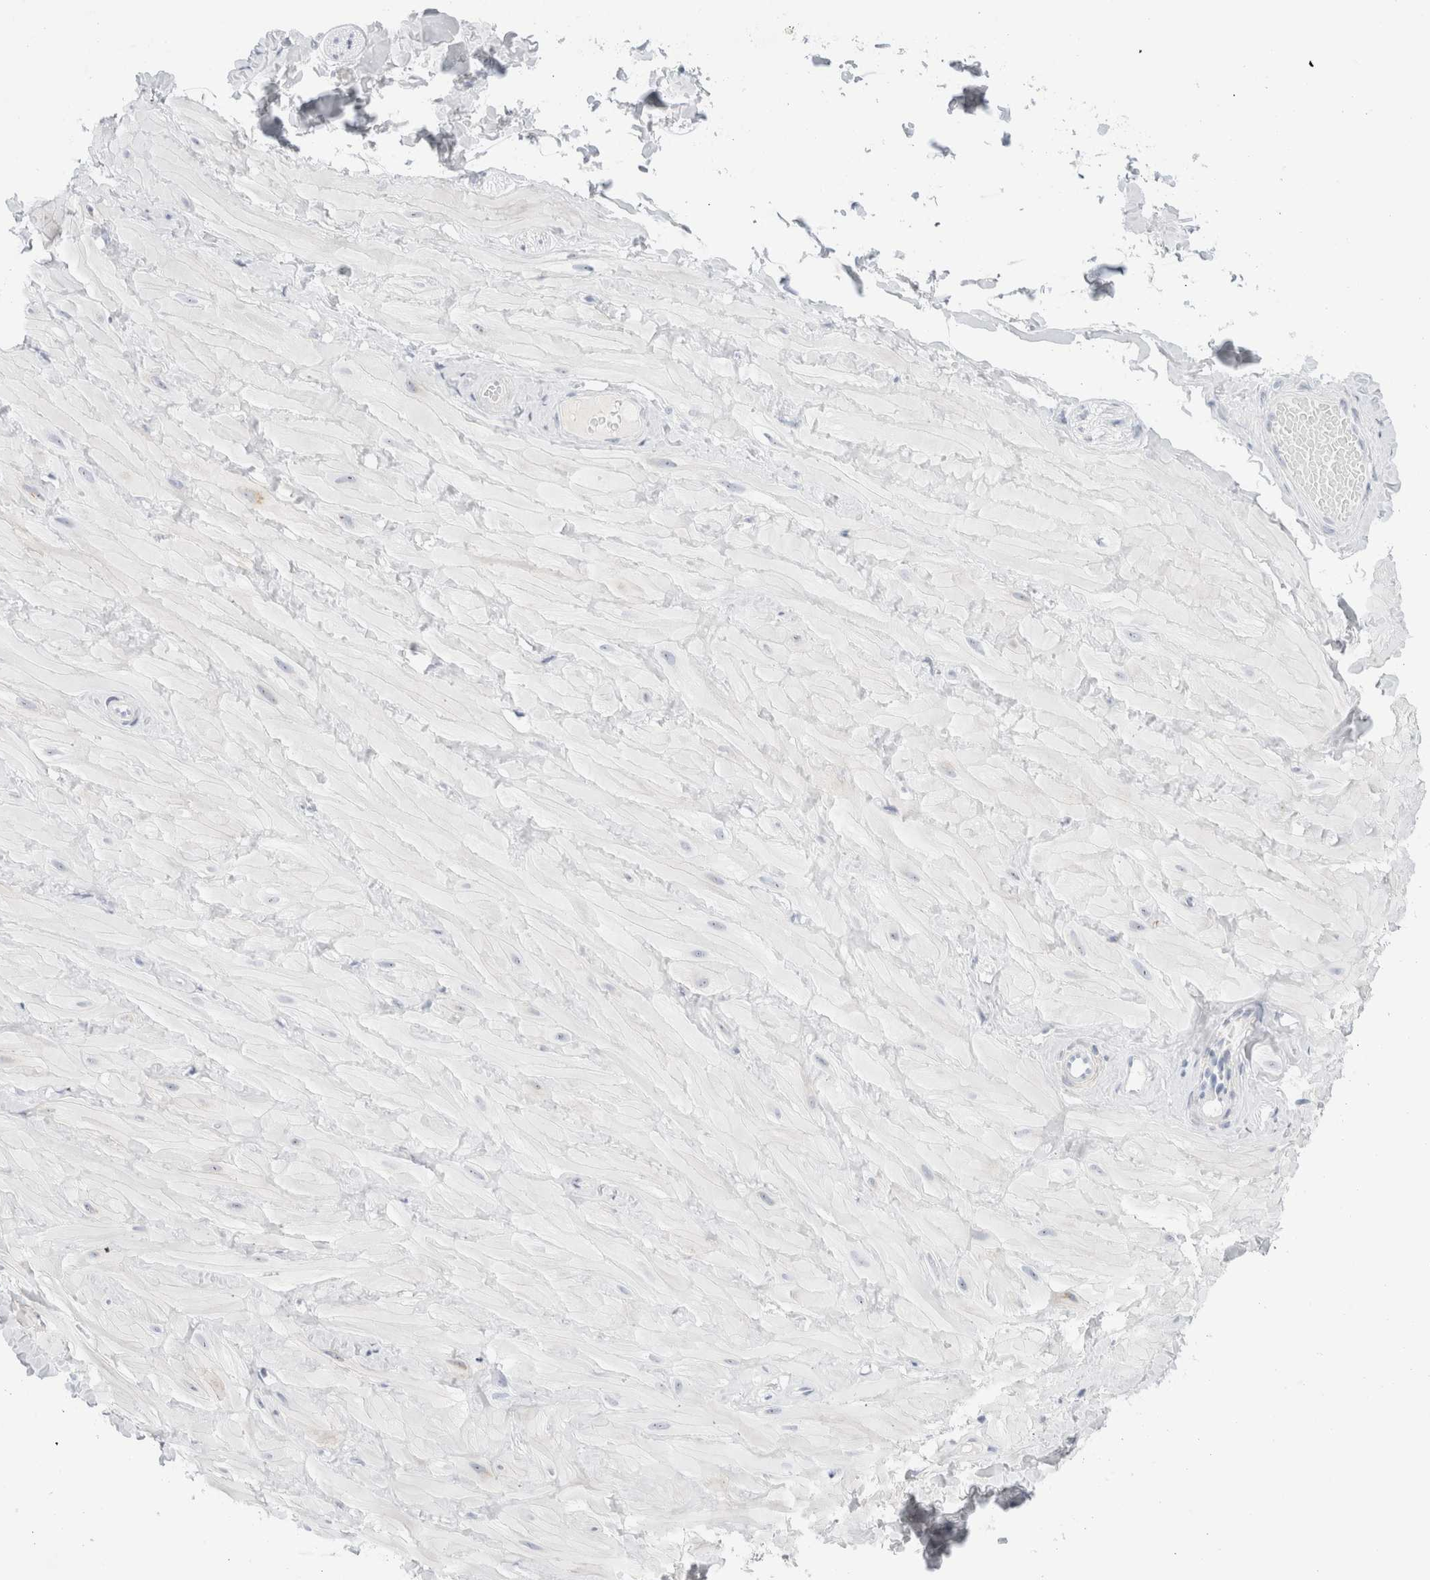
{"staining": {"intensity": "moderate", "quantity": "25%-75%", "location": "cytoplasmic/membranous"}, "tissue": "adipose tissue", "cell_type": "Adipocytes", "image_type": "normal", "snomed": [{"axis": "morphology", "description": "Normal tissue, NOS"}, {"axis": "topography", "description": "Adipose tissue"}, {"axis": "topography", "description": "Vascular tissue"}, {"axis": "topography", "description": "Peripheral nerve tissue"}], "caption": "A micrograph of human adipose tissue stained for a protein demonstrates moderate cytoplasmic/membranous brown staining in adipocytes. The staining was performed using DAB, with brown indicating positive protein expression. Nuclei are stained blue with hematoxylin.", "gene": "MUC15", "patient": {"sex": "male", "age": 25}}